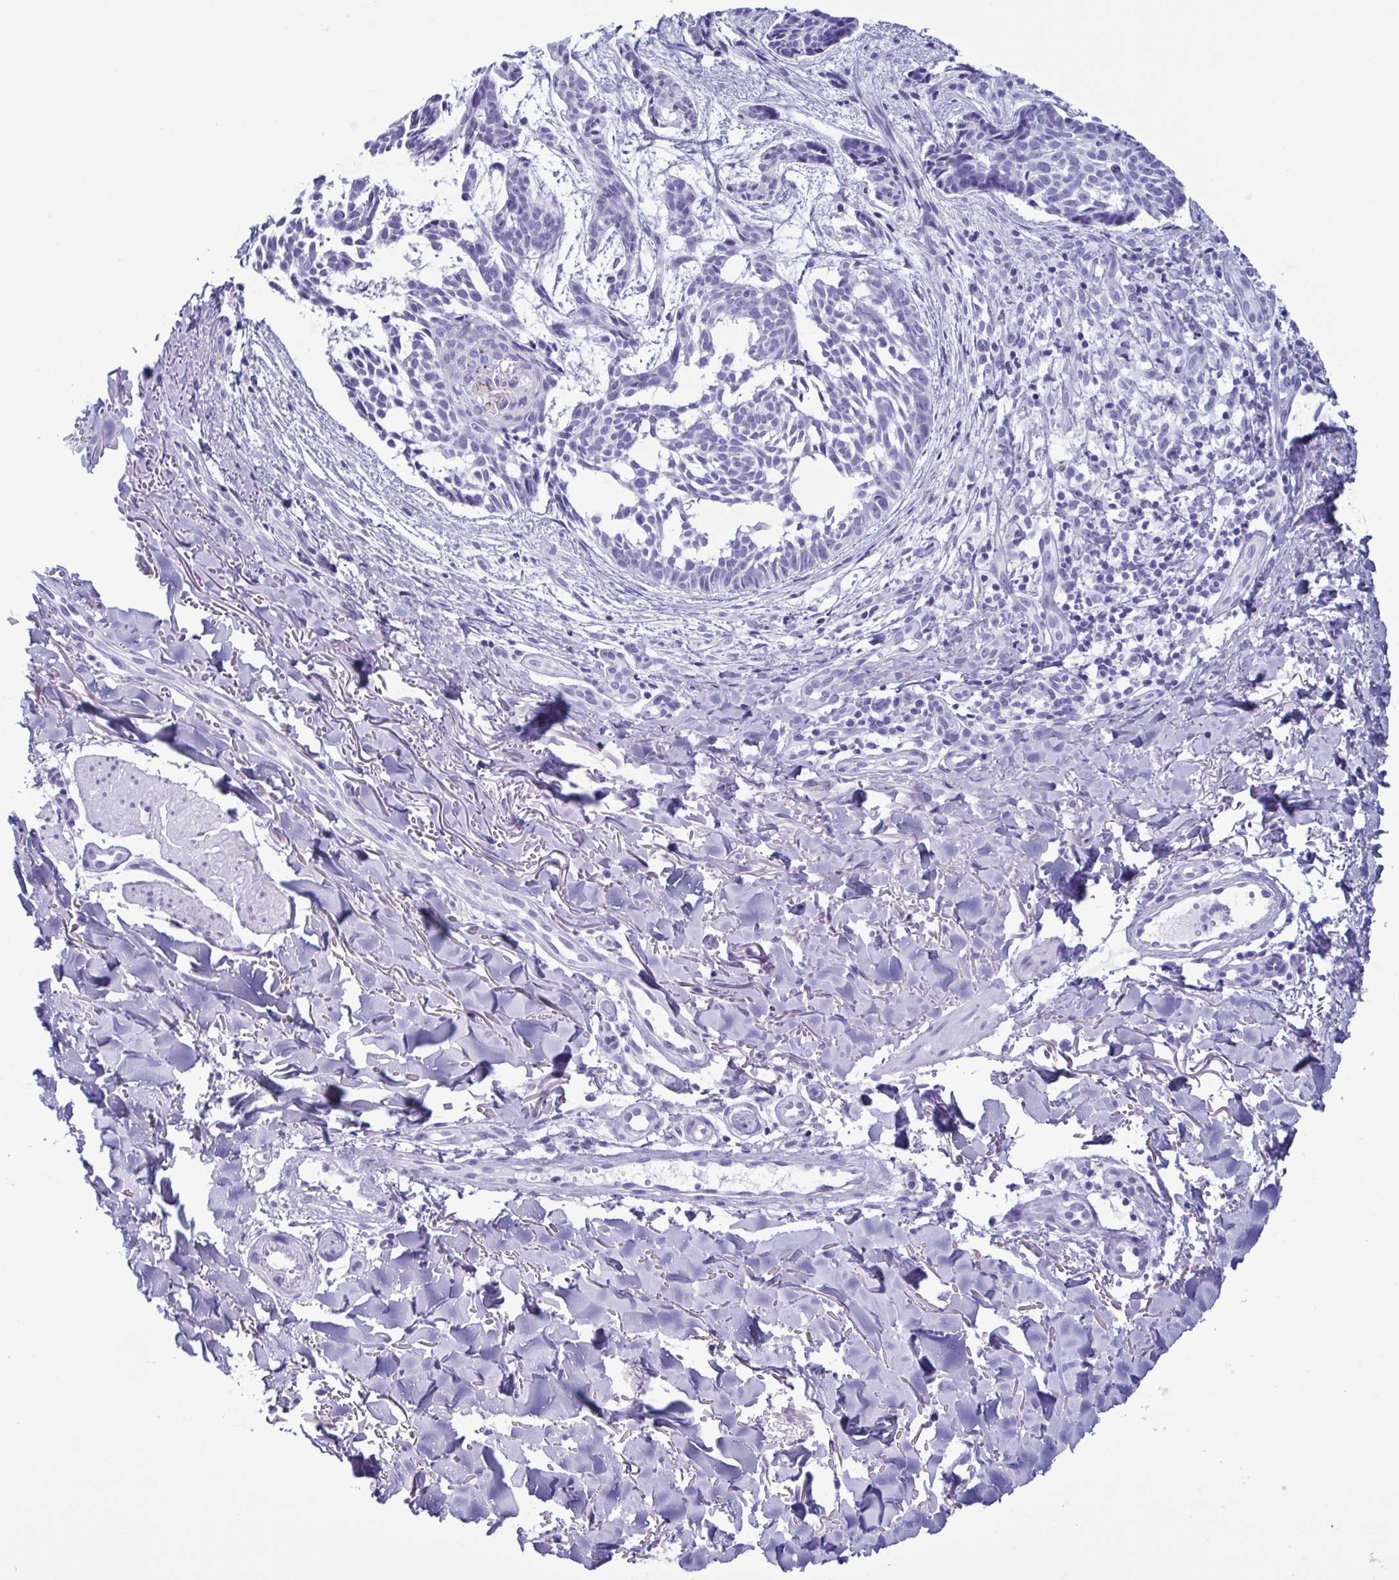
{"staining": {"intensity": "negative", "quantity": "none", "location": "none"}, "tissue": "skin cancer", "cell_type": "Tumor cells", "image_type": "cancer", "snomed": [{"axis": "morphology", "description": "Basal cell carcinoma"}, {"axis": "topography", "description": "Skin"}], "caption": "High power microscopy photomicrograph of an IHC photomicrograph of skin basal cell carcinoma, revealing no significant expression in tumor cells.", "gene": "LTF", "patient": {"sex": "male", "age": 78}}